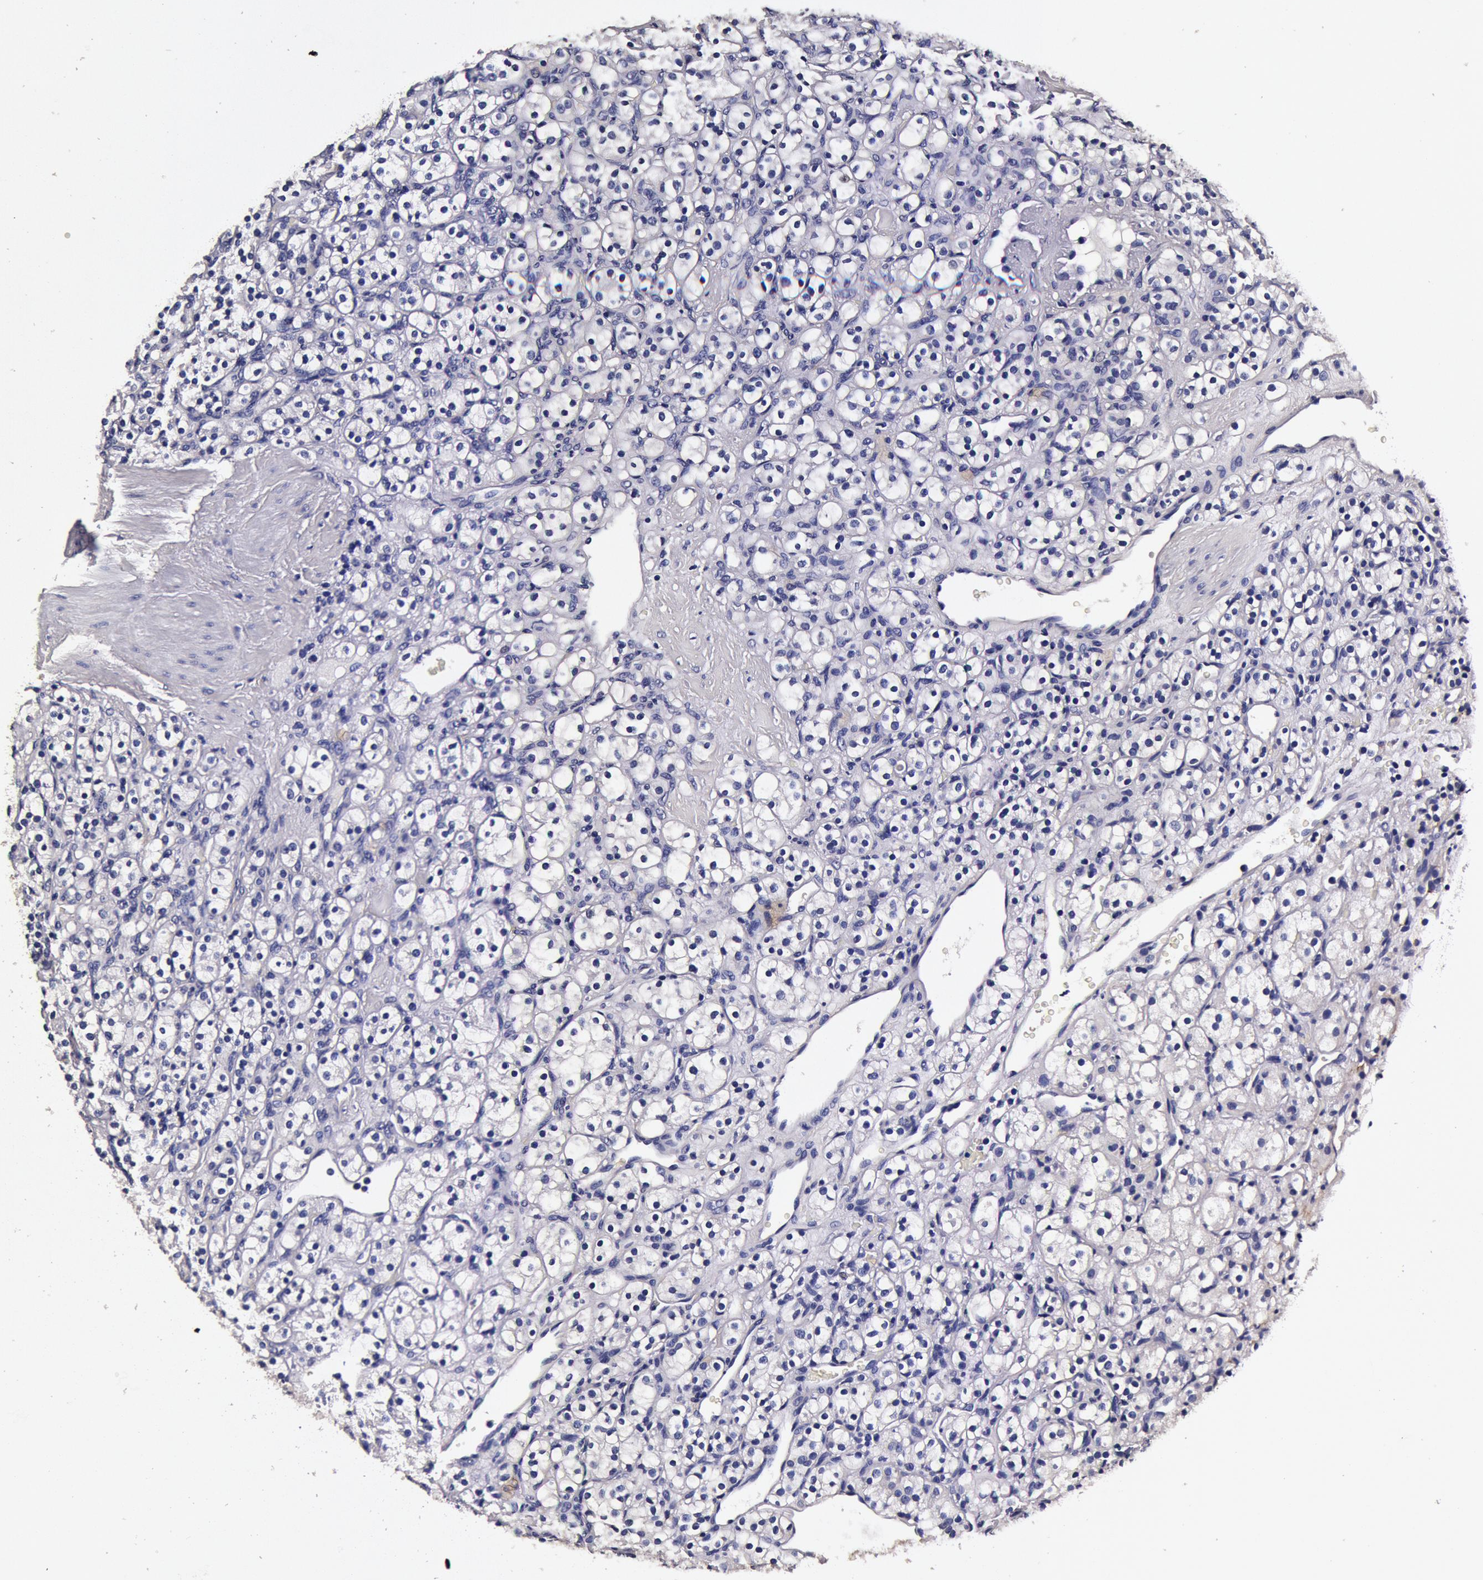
{"staining": {"intensity": "negative", "quantity": "none", "location": "none"}, "tissue": "renal cancer", "cell_type": "Tumor cells", "image_type": "cancer", "snomed": [{"axis": "morphology", "description": "Adenocarcinoma, NOS"}, {"axis": "topography", "description": "Kidney"}], "caption": "The micrograph exhibits no significant positivity in tumor cells of renal adenocarcinoma.", "gene": "CCDC22", "patient": {"sex": "male", "age": 77}}